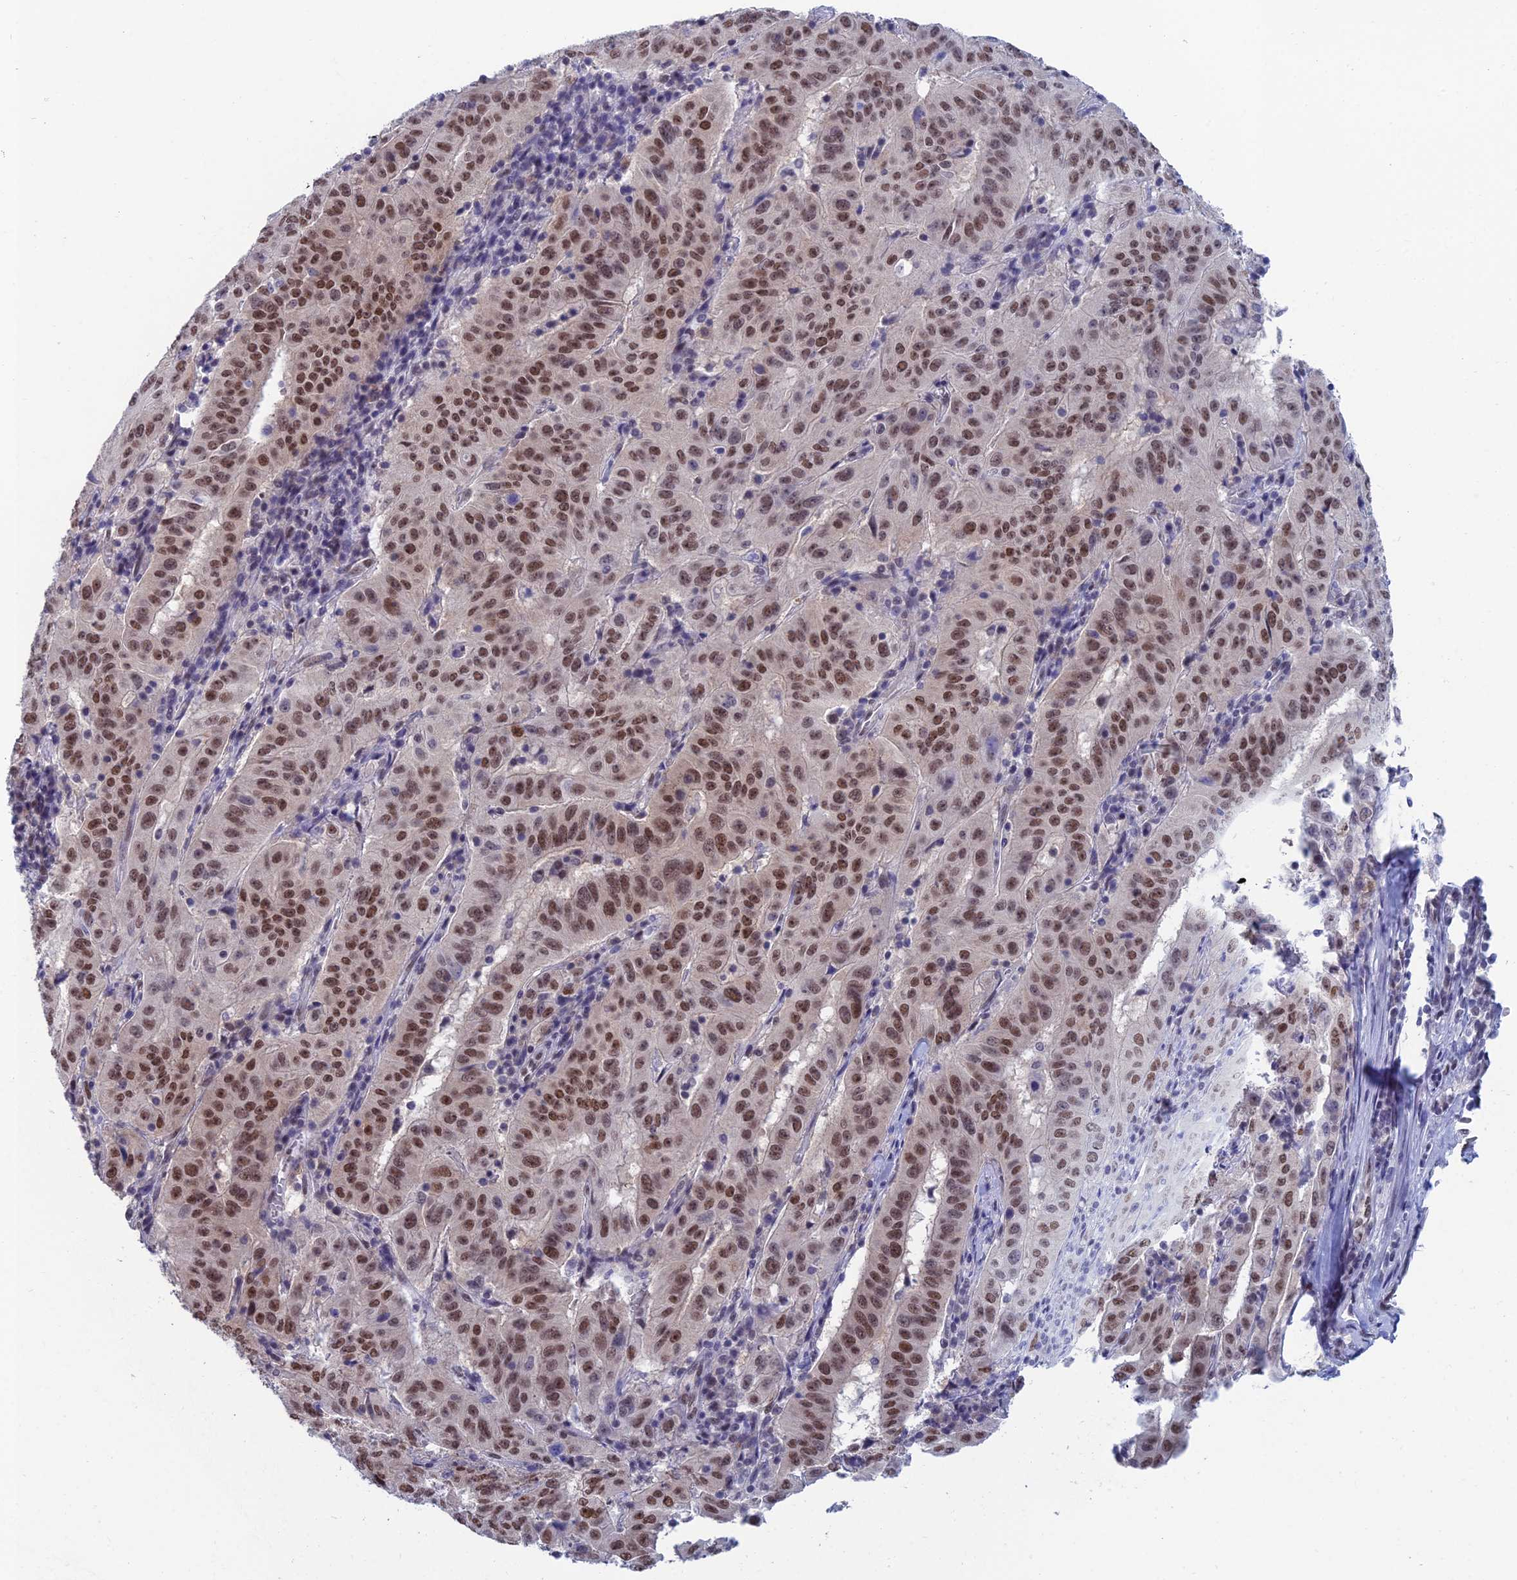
{"staining": {"intensity": "strong", "quantity": ">75%", "location": "nuclear"}, "tissue": "pancreatic cancer", "cell_type": "Tumor cells", "image_type": "cancer", "snomed": [{"axis": "morphology", "description": "Adenocarcinoma, NOS"}, {"axis": "topography", "description": "Pancreas"}], "caption": "Immunohistochemistry of adenocarcinoma (pancreatic) exhibits high levels of strong nuclear staining in about >75% of tumor cells. Using DAB (3,3'-diaminobenzidine) (brown) and hematoxylin (blue) stains, captured at high magnification using brightfield microscopy.", "gene": "NABP2", "patient": {"sex": "male", "age": 63}}